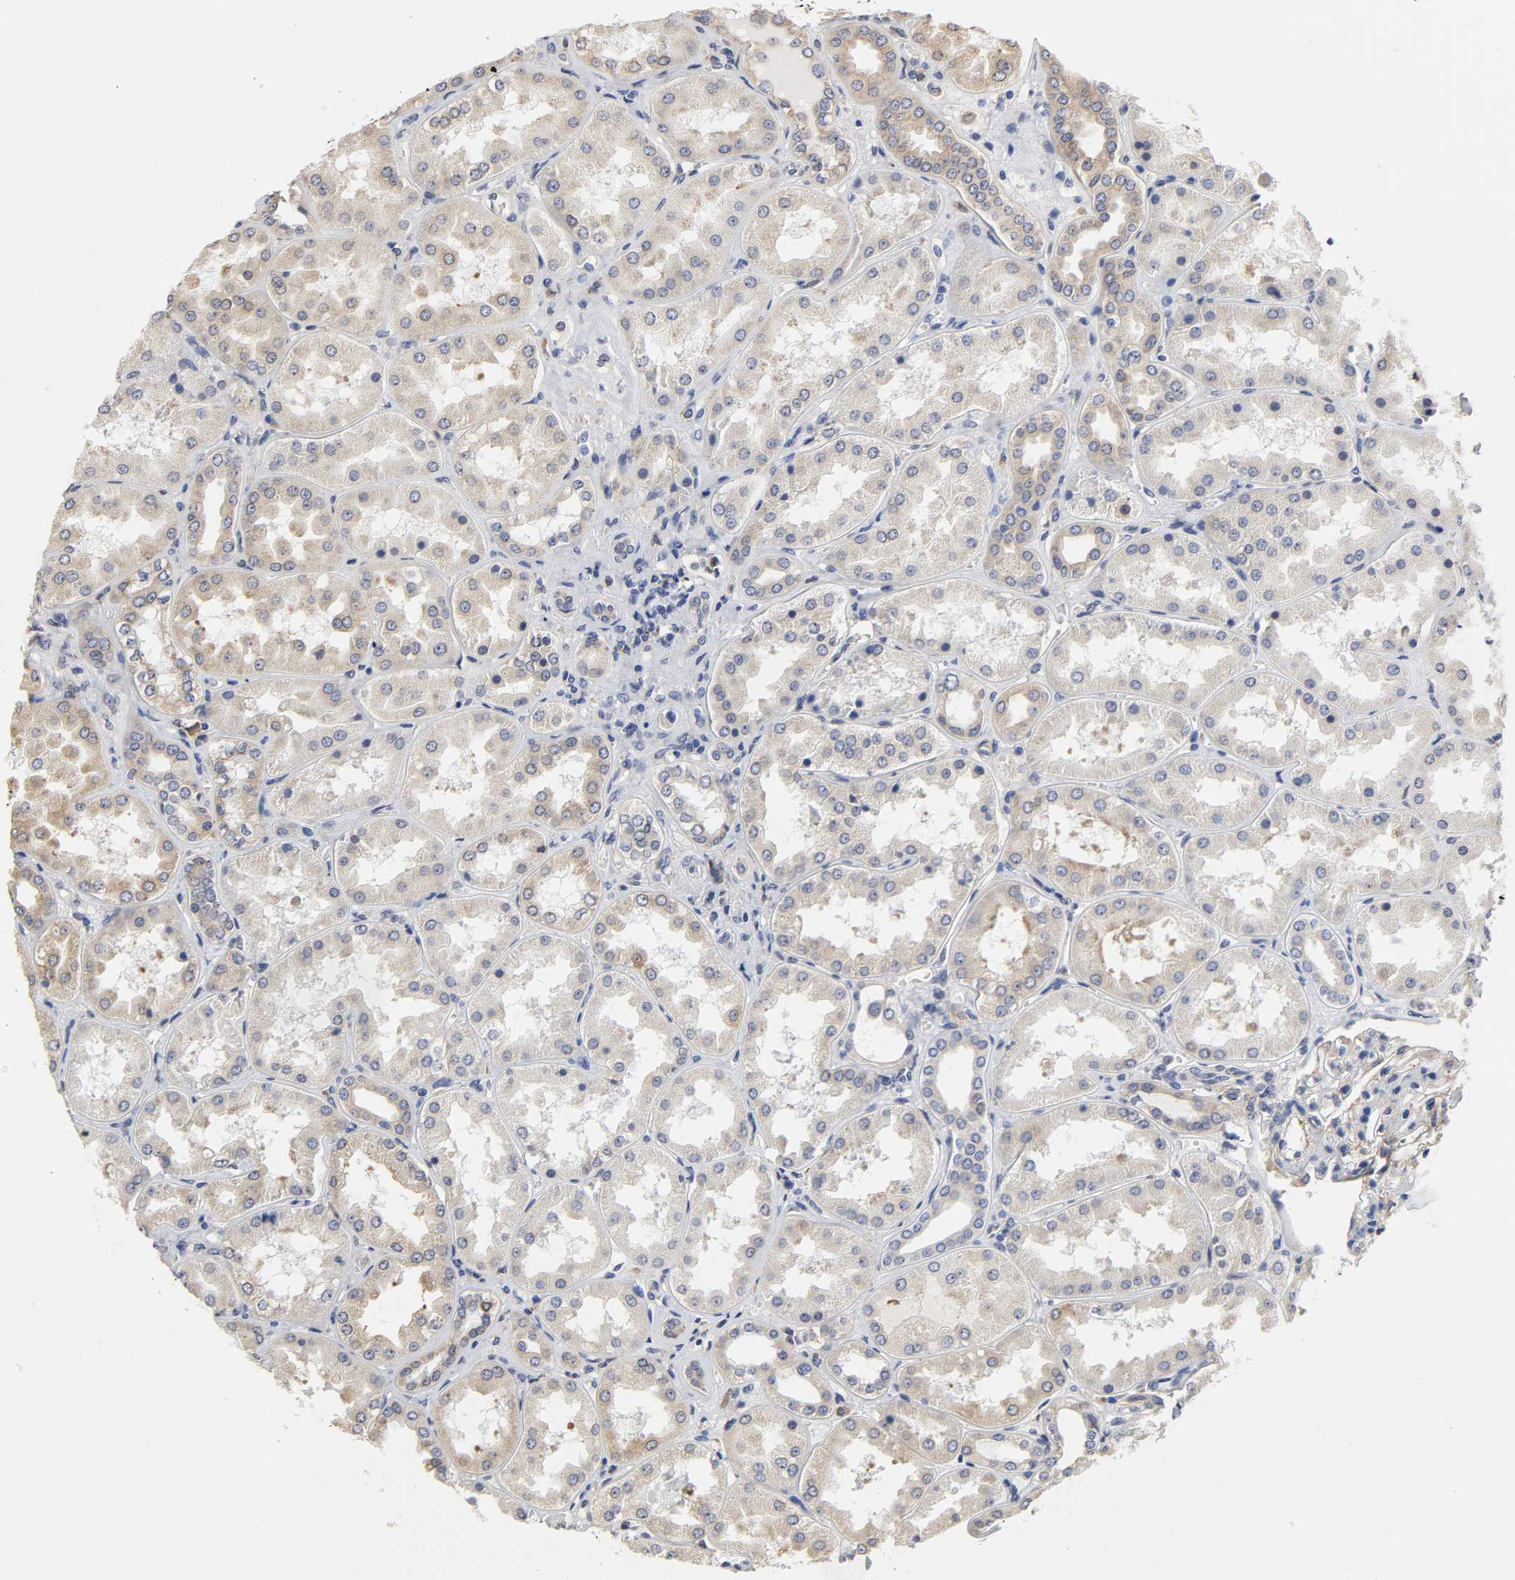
{"staining": {"intensity": "negative", "quantity": "none", "location": "none"}, "tissue": "kidney", "cell_type": "Cells in glomeruli", "image_type": "normal", "snomed": [{"axis": "morphology", "description": "Normal tissue, NOS"}, {"axis": "topography", "description": "Kidney"}], "caption": "Micrograph shows no protein positivity in cells in glomeruli of unremarkable kidney.", "gene": "HCK", "patient": {"sex": "female", "age": 56}}